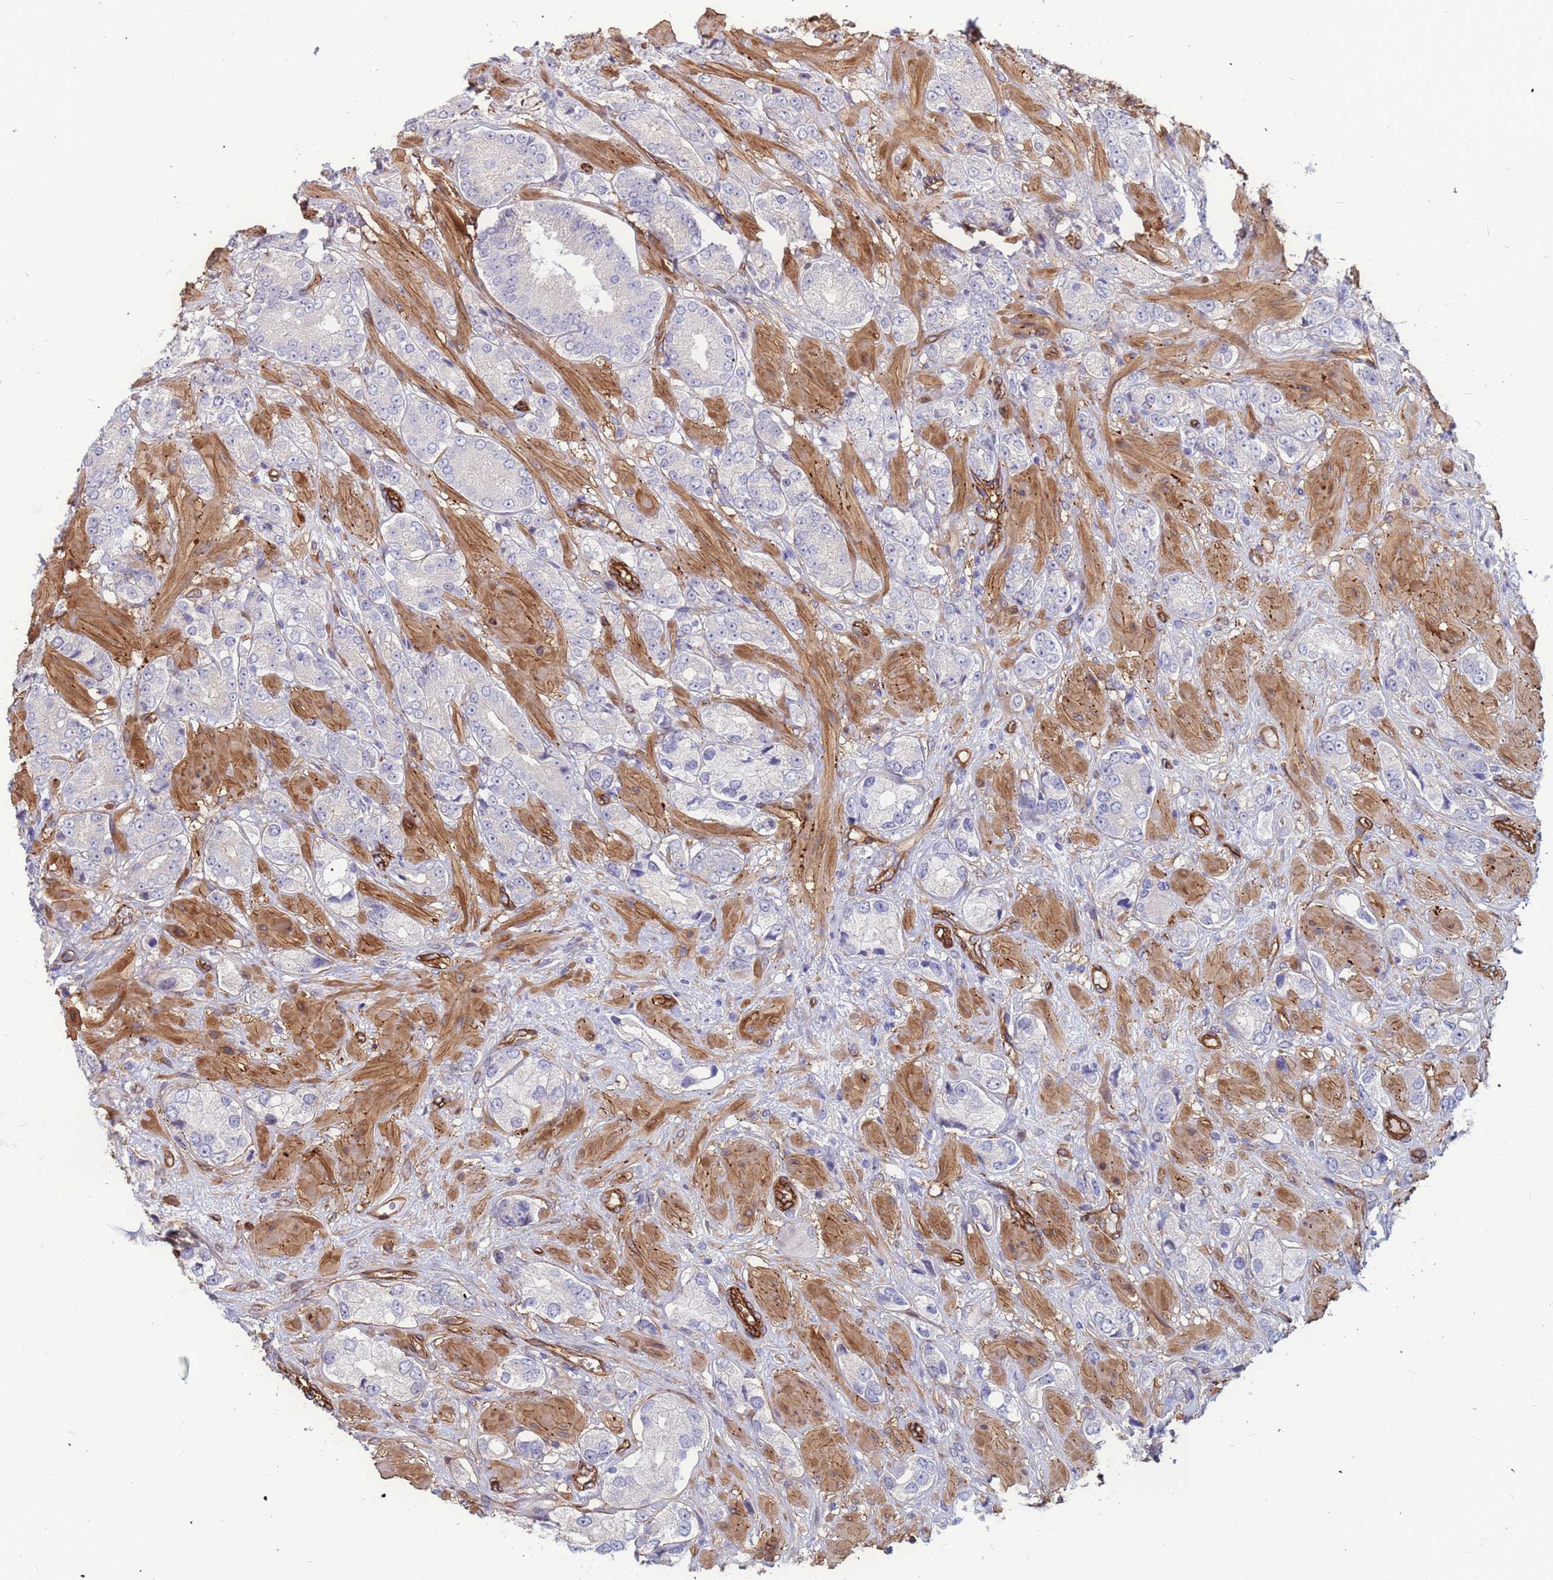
{"staining": {"intensity": "negative", "quantity": "none", "location": "none"}, "tissue": "prostate cancer", "cell_type": "Tumor cells", "image_type": "cancer", "snomed": [{"axis": "morphology", "description": "Adenocarcinoma, High grade"}, {"axis": "topography", "description": "Prostate and seminal vesicle, NOS"}], "caption": "The image shows no significant positivity in tumor cells of prostate cancer (adenocarcinoma (high-grade)).", "gene": "EHD2", "patient": {"sex": "male", "age": 64}}